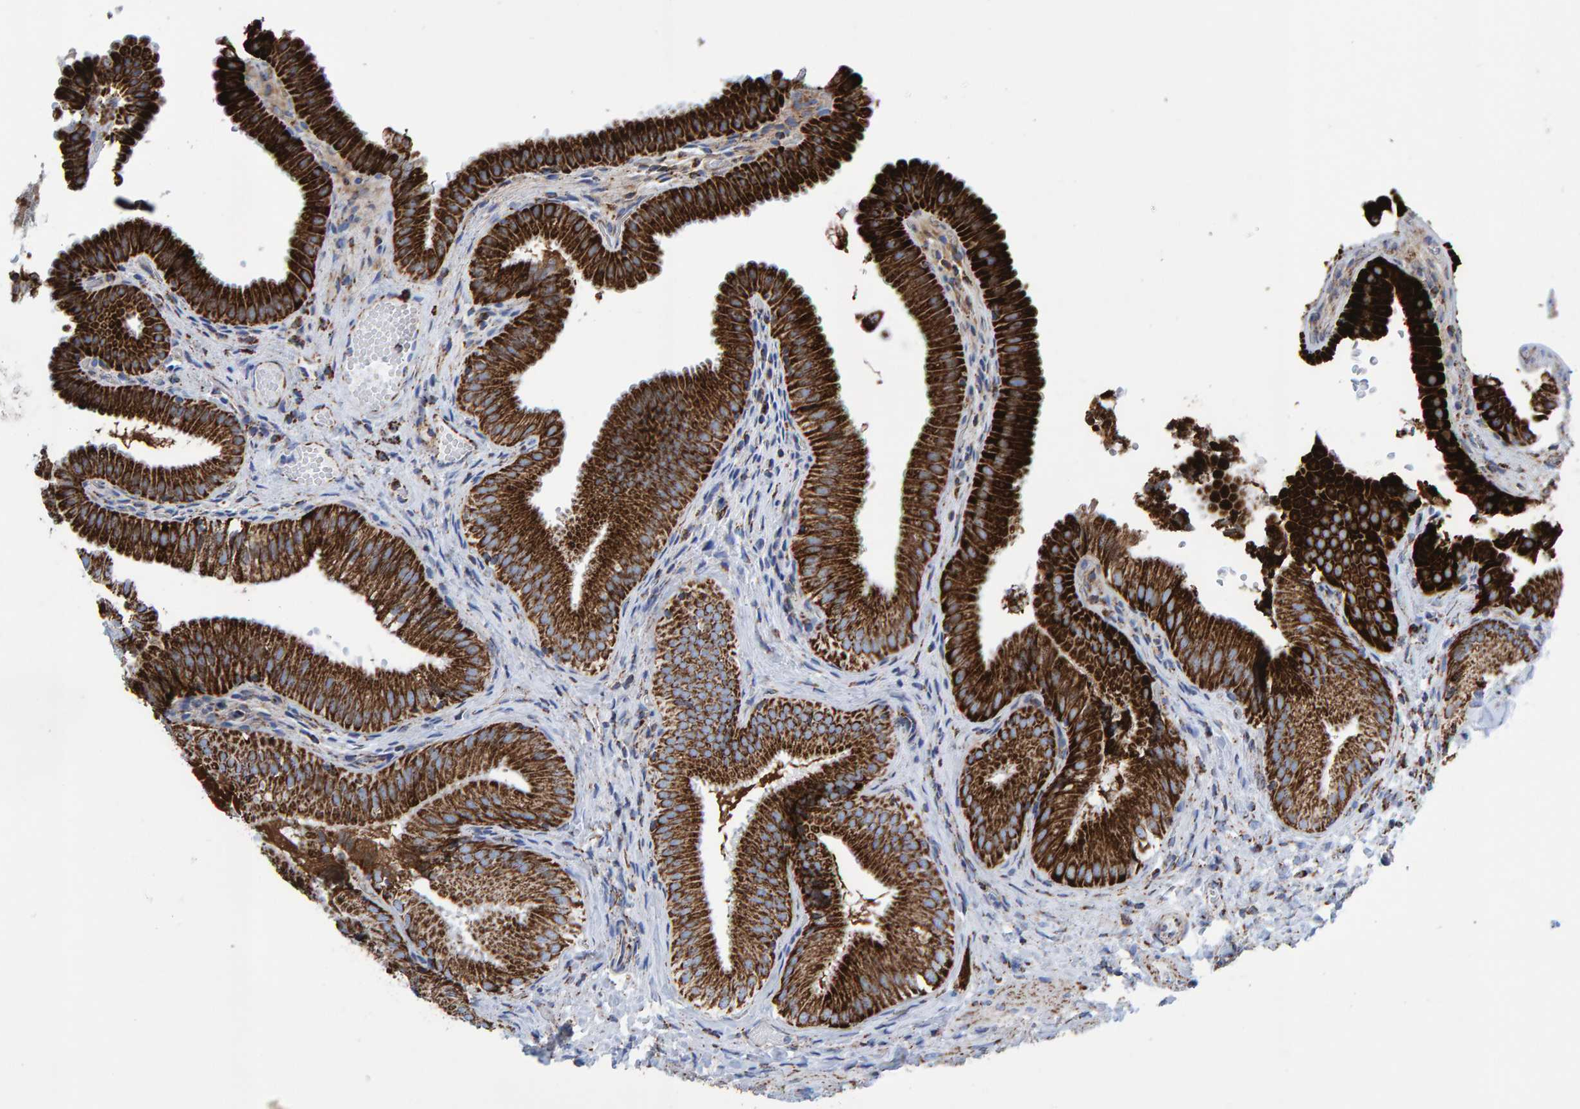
{"staining": {"intensity": "strong", "quantity": ">75%", "location": "cytoplasmic/membranous"}, "tissue": "gallbladder", "cell_type": "Glandular cells", "image_type": "normal", "snomed": [{"axis": "morphology", "description": "Normal tissue, NOS"}, {"axis": "topography", "description": "Gallbladder"}], "caption": "Protein staining by immunohistochemistry (IHC) reveals strong cytoplasmic/membranous expression in approximately >75% of glandular cells in unremarkable gallbladder.", "gene": "ENSG00000262660", "patient": {"sex": "female", "age": 30}}